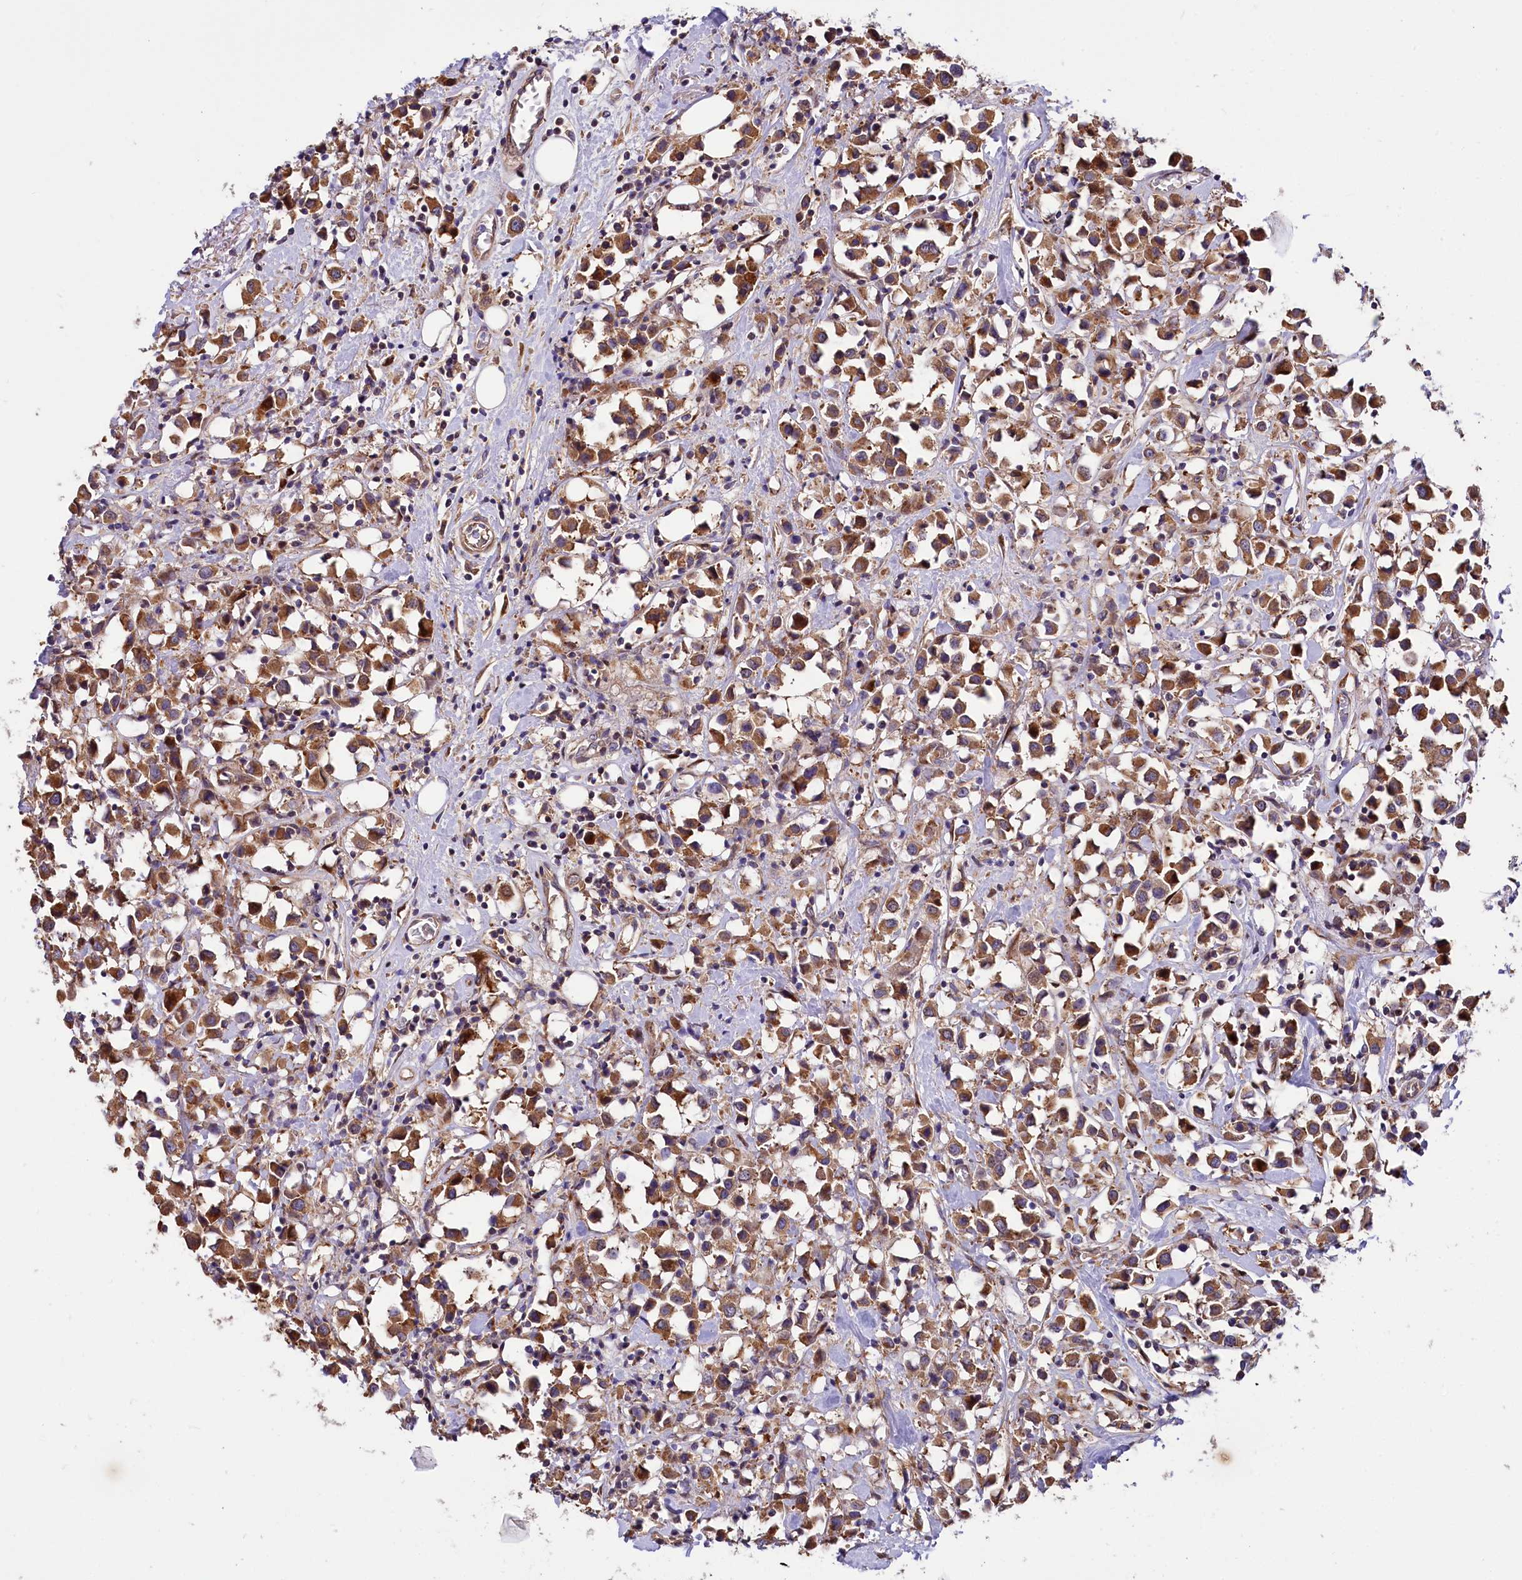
{"staining": {"intensity": "strong", "quantity": ">75%", "location": "cytoplasmic/membranous"}, "tissue": "breast cancer", "cell_type": "Tumor cells", "image_type": "cancer", "snomed": [{"axis": "morphology", "description": "Duct carcinoma"}, {"axis": "topography", "description": "Breast"}], "caption": "High-power microscopy captured an IHC histopathology image of breast cancer (infiltrating ductal carcinoma), revealing strong cytoplasmic/membranous positivity in approximately >75% of tumor cells.", "gene": "PDZRN3", "patient": {"sex": "female", "age": 61}}